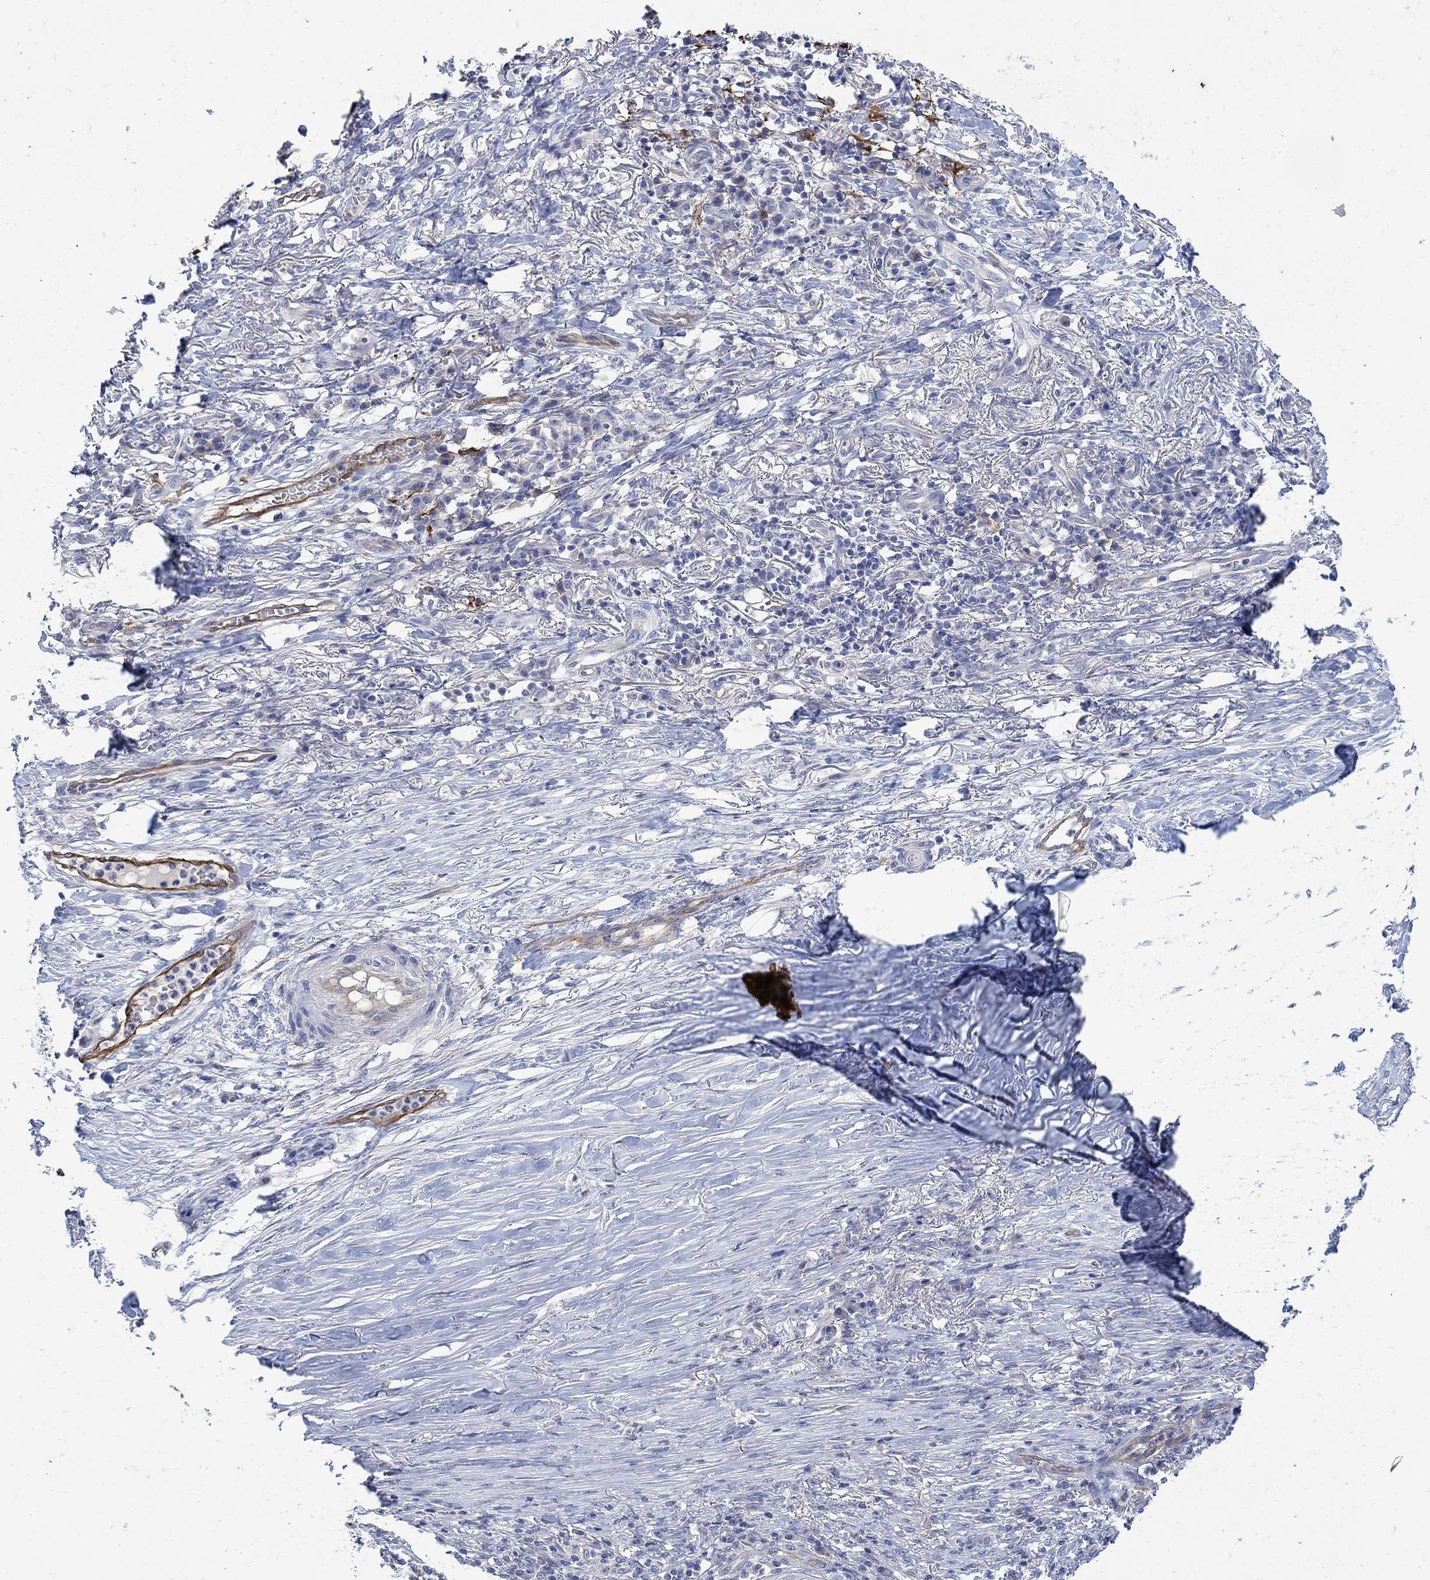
{"staining": {"intensity": "negative", "quantity": "none", "location": "none"}, "tissue": "skin cancer", "cell_type": "Tumor cells", "image_type": "cancer", "snomed": [{"axis": "morphology", "description": "Squamous cell carcinoma, NOS"}, {"axis": "topography", "description": "Skin"}], "caption": "A micrograph of human skin squamous cell carcinoma is negative for staining in tumor cells. (DAB (3,3'-diaminobenzidine) IHC visualized using brightfield microscopy, high magnification).", "gene": "TGM2", "patient": {"sex": "male", "age": 70}}